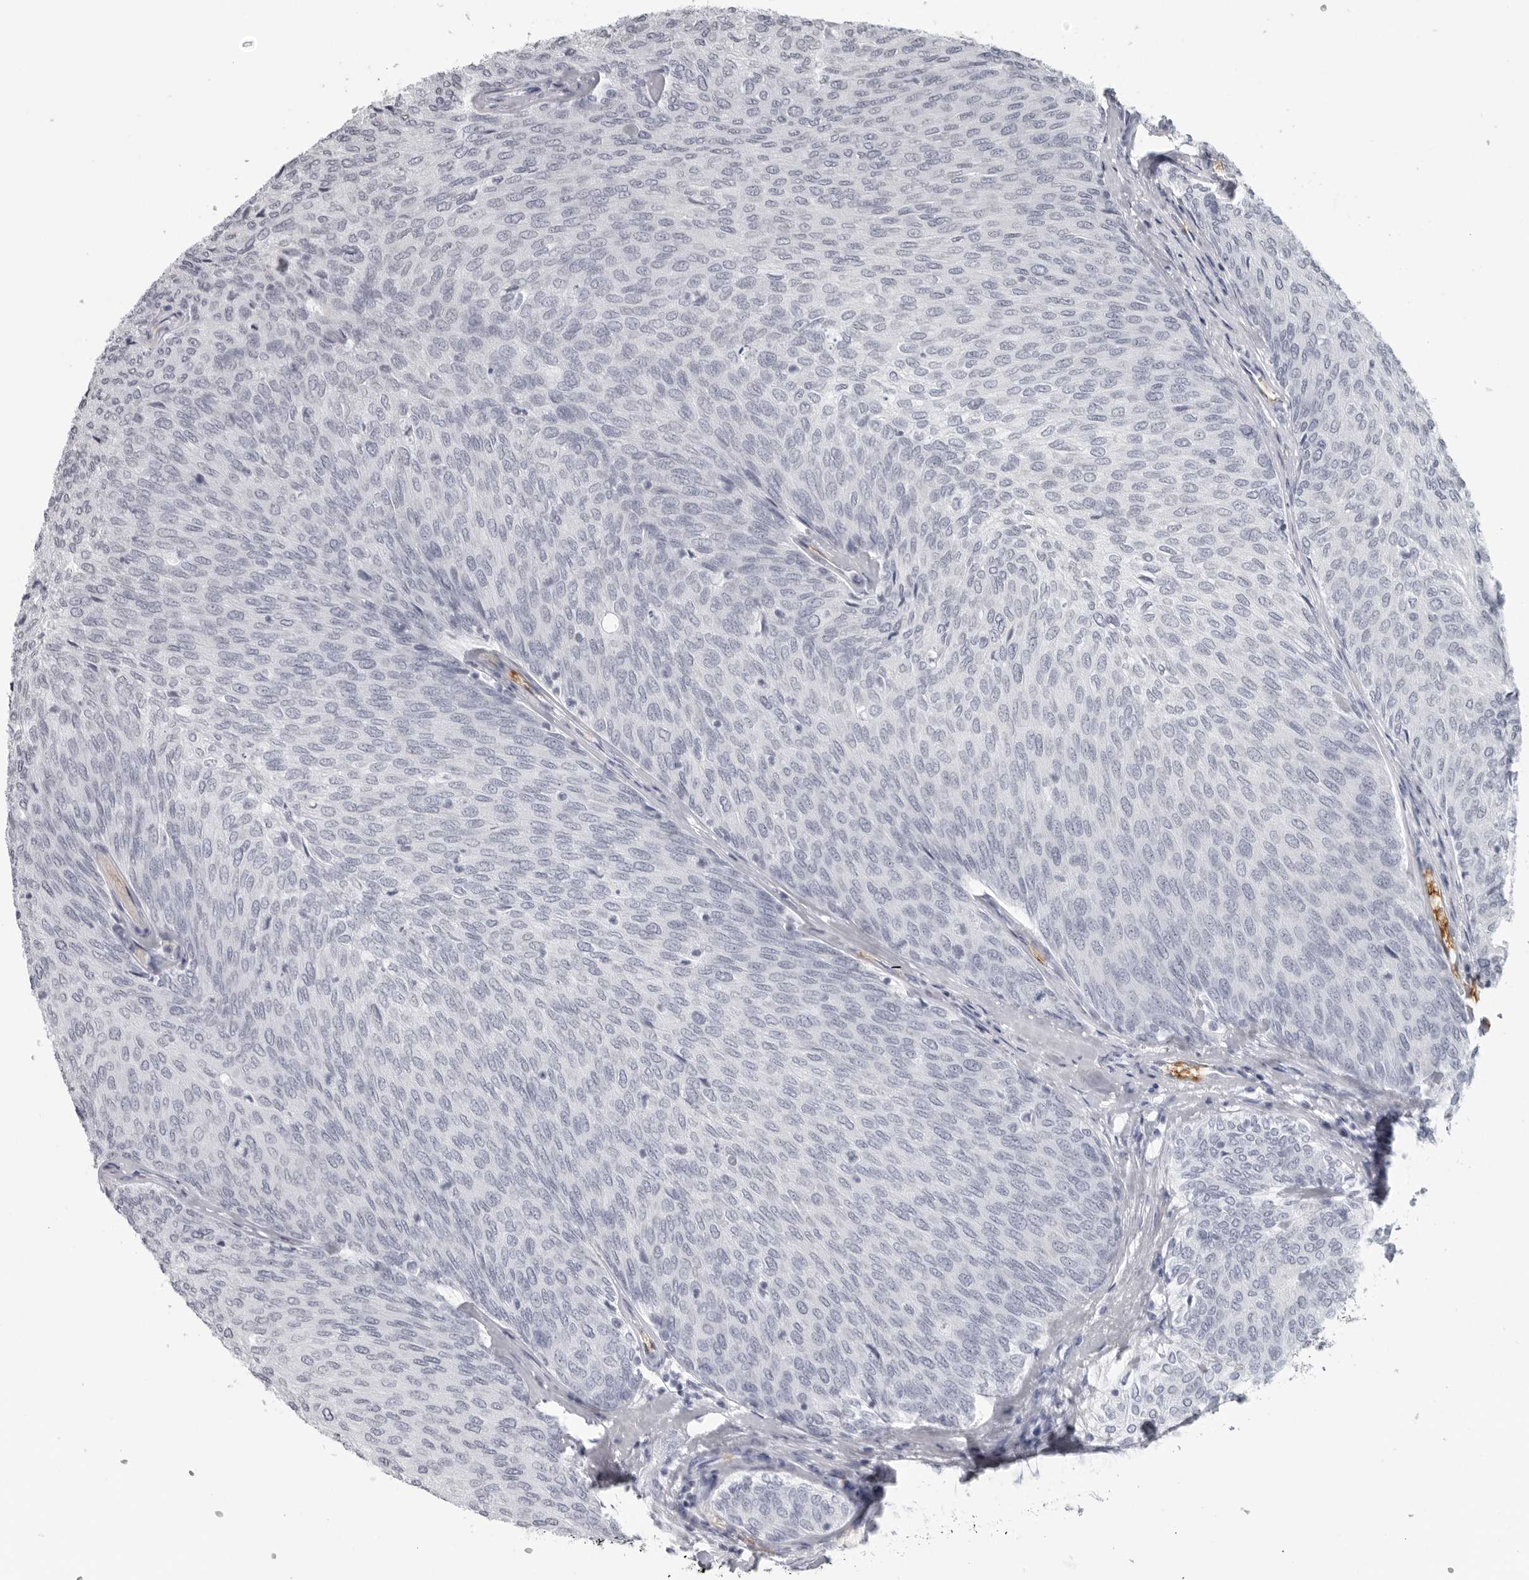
{"staining": {"intensity": "negative", "quantity": "none", "location": "none"}, "tissue": "urothelial cancer", "cell_type": "Tumor cells", "image_type": "cancer", "snomed": [{"axis": "morphology", "description": "Urothelial carcinoma, Low grade"}, {"axis": "topography", "description": "Urinary bladder"}], "caption": "Tumor cells show no significant protein expression in low-grade urothelial carcinoma.", "gene": "EPB41", "patient": {"sex": "female", "age": 79}}